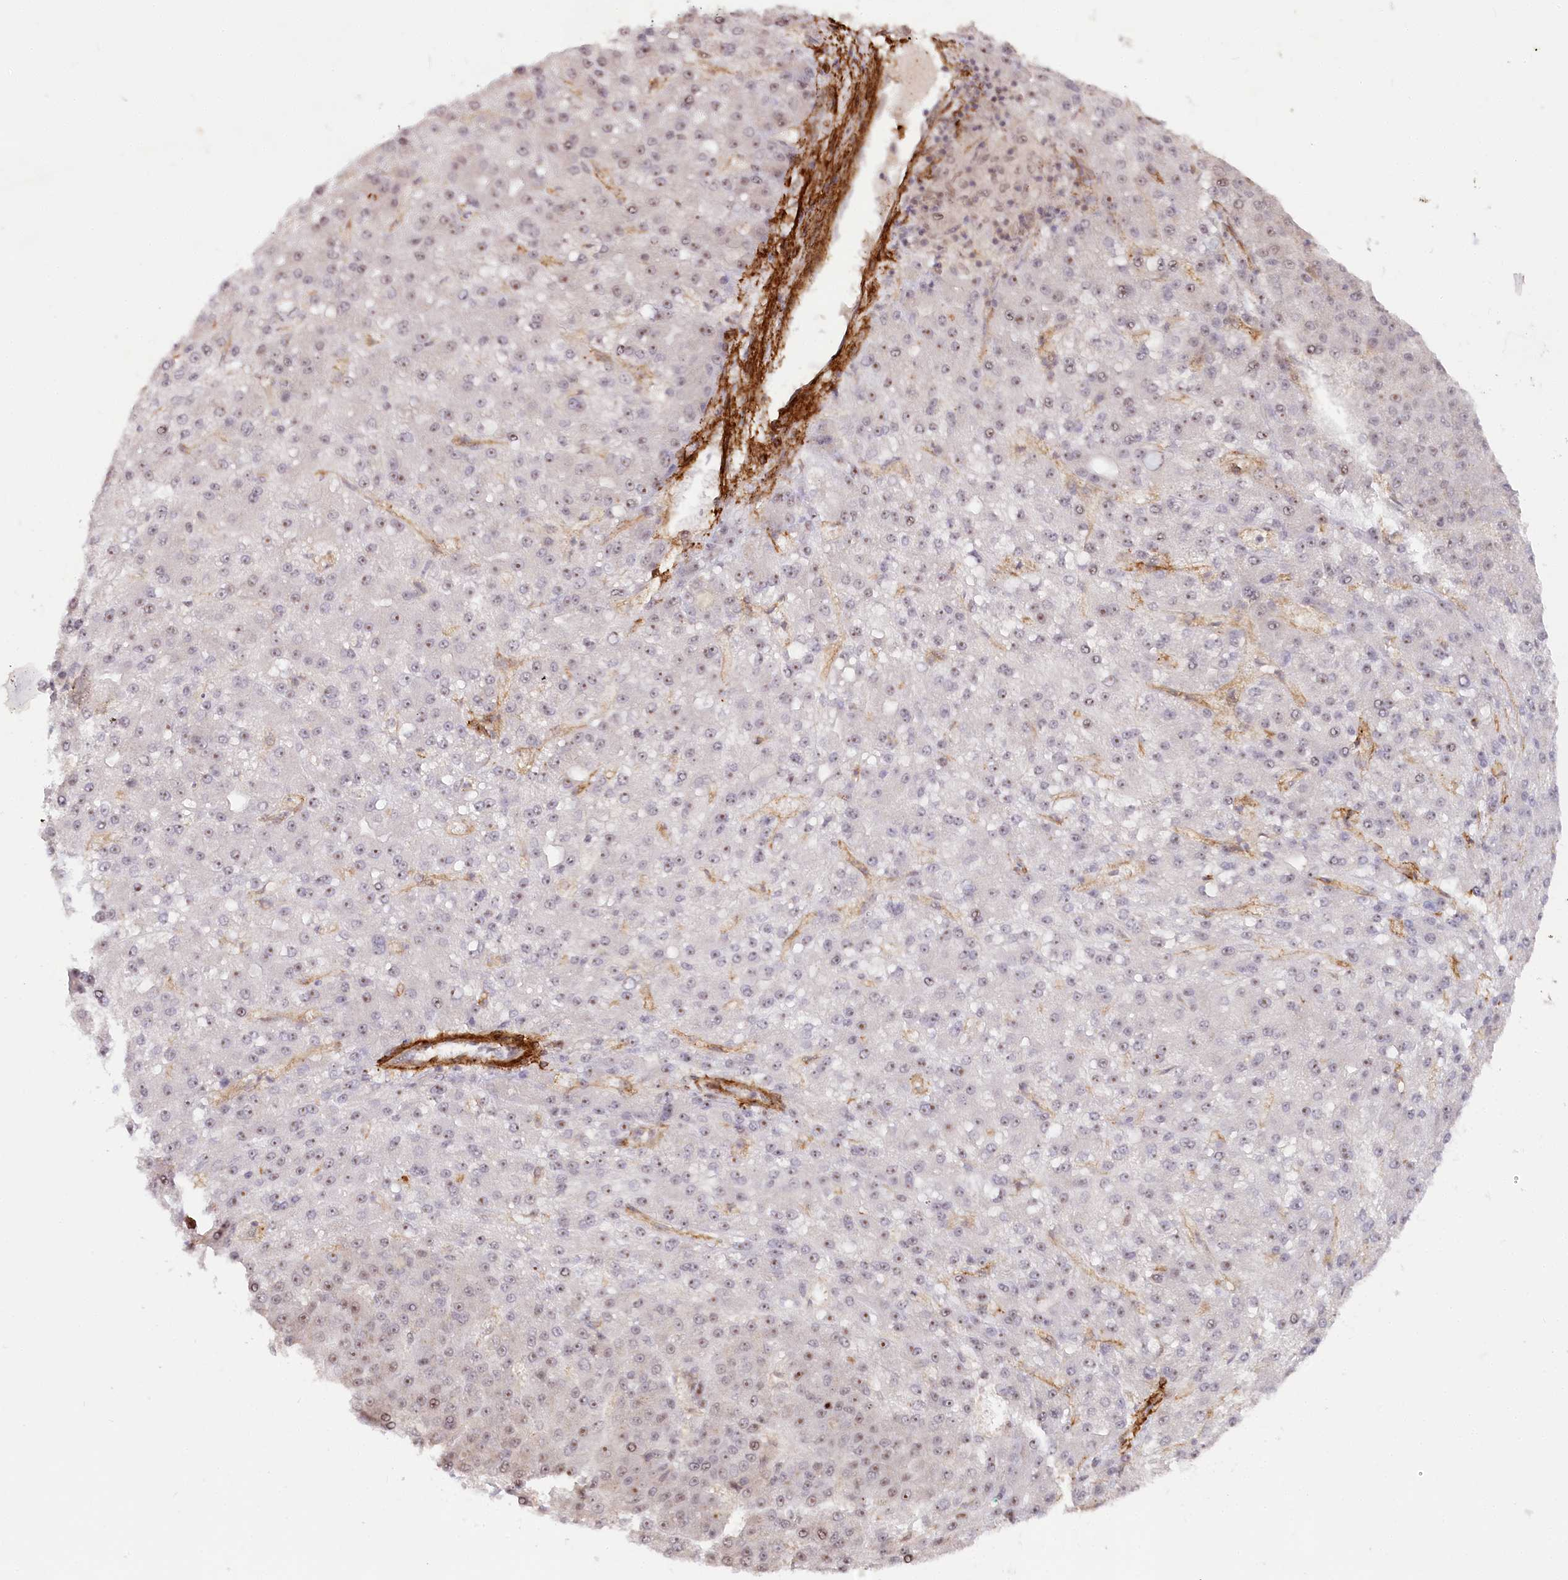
{"staining": {"intensity": "weak", "quantity": "<25%", "location": "nuclear"}, "tissue": "liver cancer", "cell_type": "Tumor cells", "image_type": "cancer", "snomed": [{"axis": "morphology", "description": "Carcinoma, Hepatocellular, NOS"}, {"axis": "topography", "description": "Liver"}], "caption": "The photomicrograph exhibits no staining of tumor cells in liver cancer.", "gene": "GNL3L", "patient": {"sex": "male", "age": 67}}